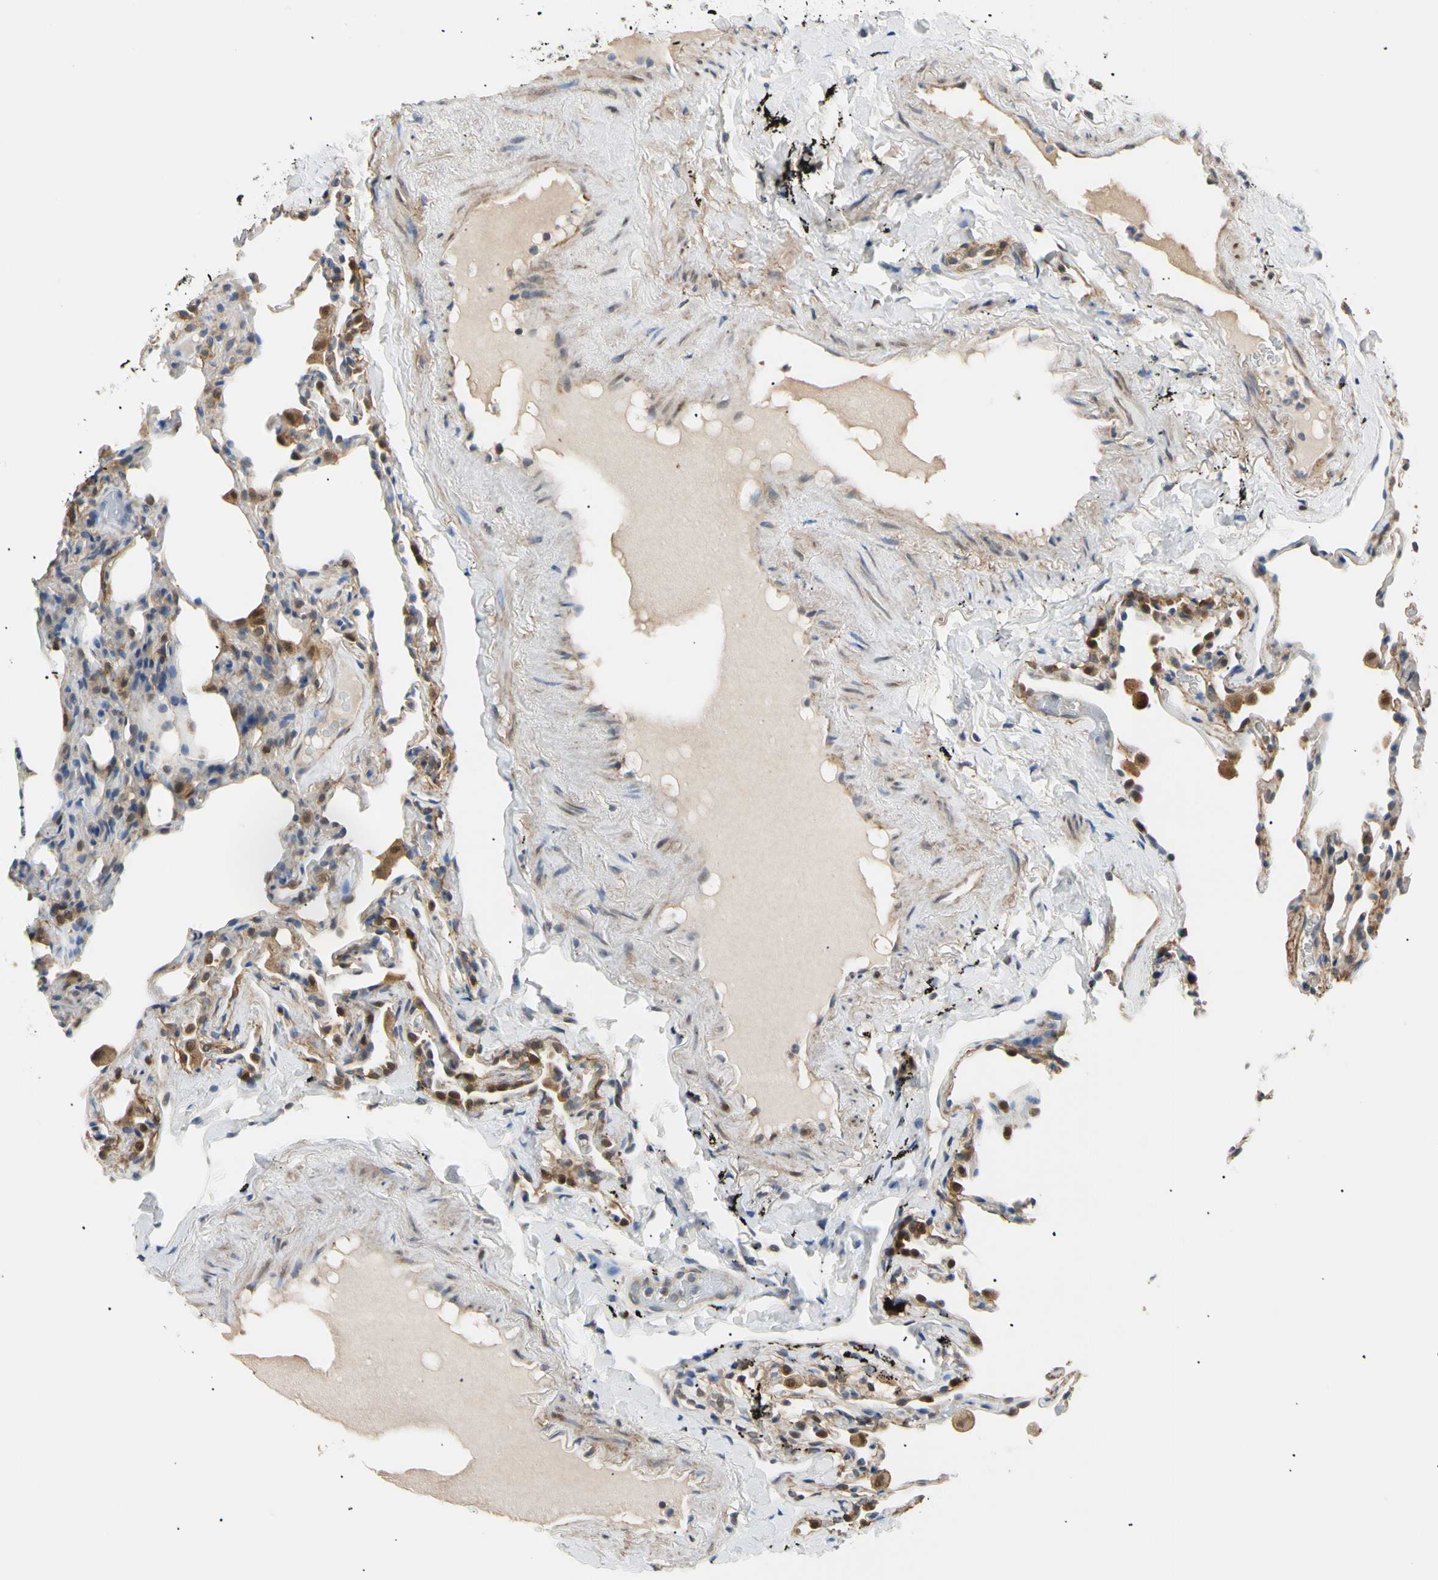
{"staining": {"intensity": "weak", "quantity": "<25%", "location": "cytoplasmic/membranous"}, "tissue": "lung", "cell_type": "Alveolar cells", "image_type": "normal", "snomed": [{"axis": "morphology", "description": "Normal tissue, NOS"}, {"axis": "morphology", "description": "Soft tissue tumor metastatic"}, {"axis": "topography", "description": "Lung"}], "caption": "IHC histopathology image of normal lung stained for a protein (brown), which reveals no expression in alveolar cells.", "gene": "SEC23B", "patient": {"sex": "male", "age": 59}}